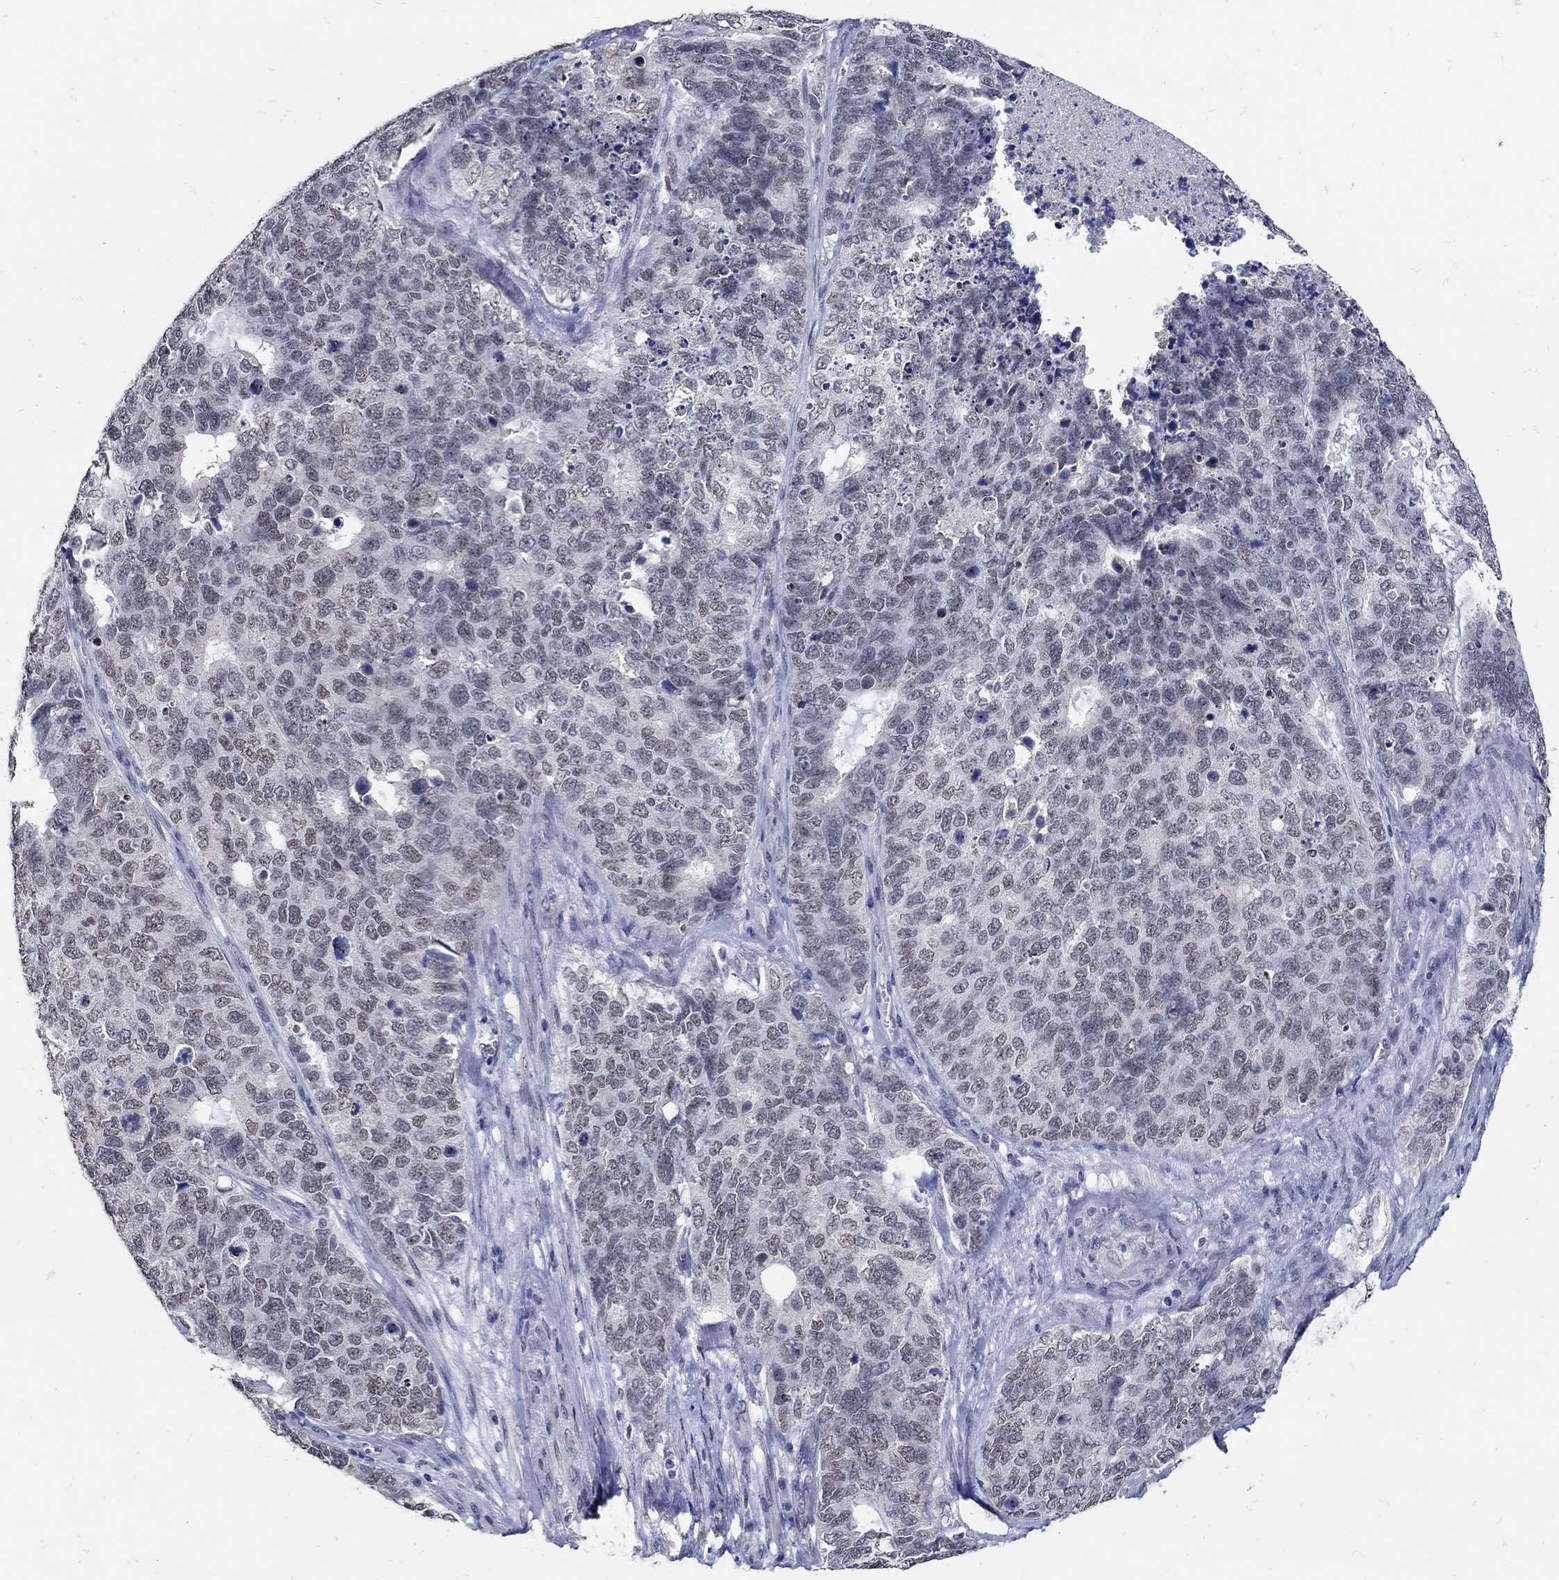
{"staining": {"intensity": "negative", "quantity": "none", "location": "none"}, "tissue": "cervical cancer", "cell_type": "Tumor cells", "image_type": "cancer", "snomed": [{"axis": "morphology", "description": "Squamous cell carcinoma, NOS"}, {"axis": "topography", "description": "Cervix"}], "caption": "High magnification brightfield microscopy of cervical cancer stained with DAB (3,3'-diaminobenzidine) (brown) and counterstained with hematoxylin (blue): tumor cells show no significant staining.", "gene": "KCNN3", "patient": {"sex": "female", "age": 63}}